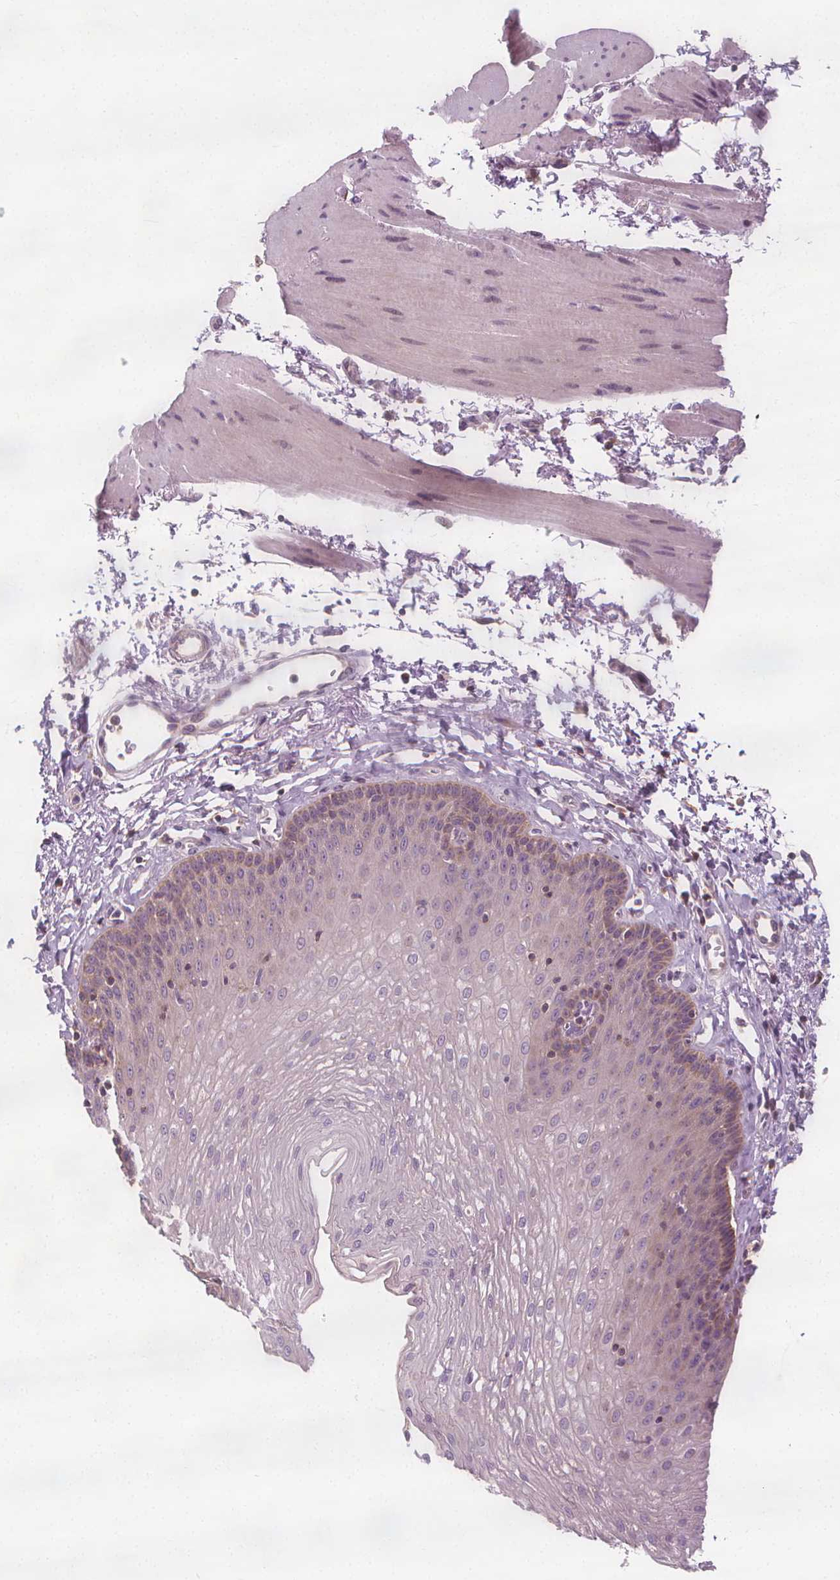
{"staining": {"intensity": "negative", "quantity": "none", "location": "none"}, "tissue": "esophagus", "cell_type": "Squamous epithelial cells", "image_type": "normal", "snomed": [{"axis": "morphology", "description": "Normal tissue, NOS"}, {"axis": "topography", "description": "Esophagus"}], "caption": "Histopathology image shows no significant protein expression in squamous epithelial cells of normal esophagus. (DAB (3,3'-diaminobenzidine) IHC, high magnification).", "gene": "RAB20", "patient": {"sex": "female", "age": 81}}